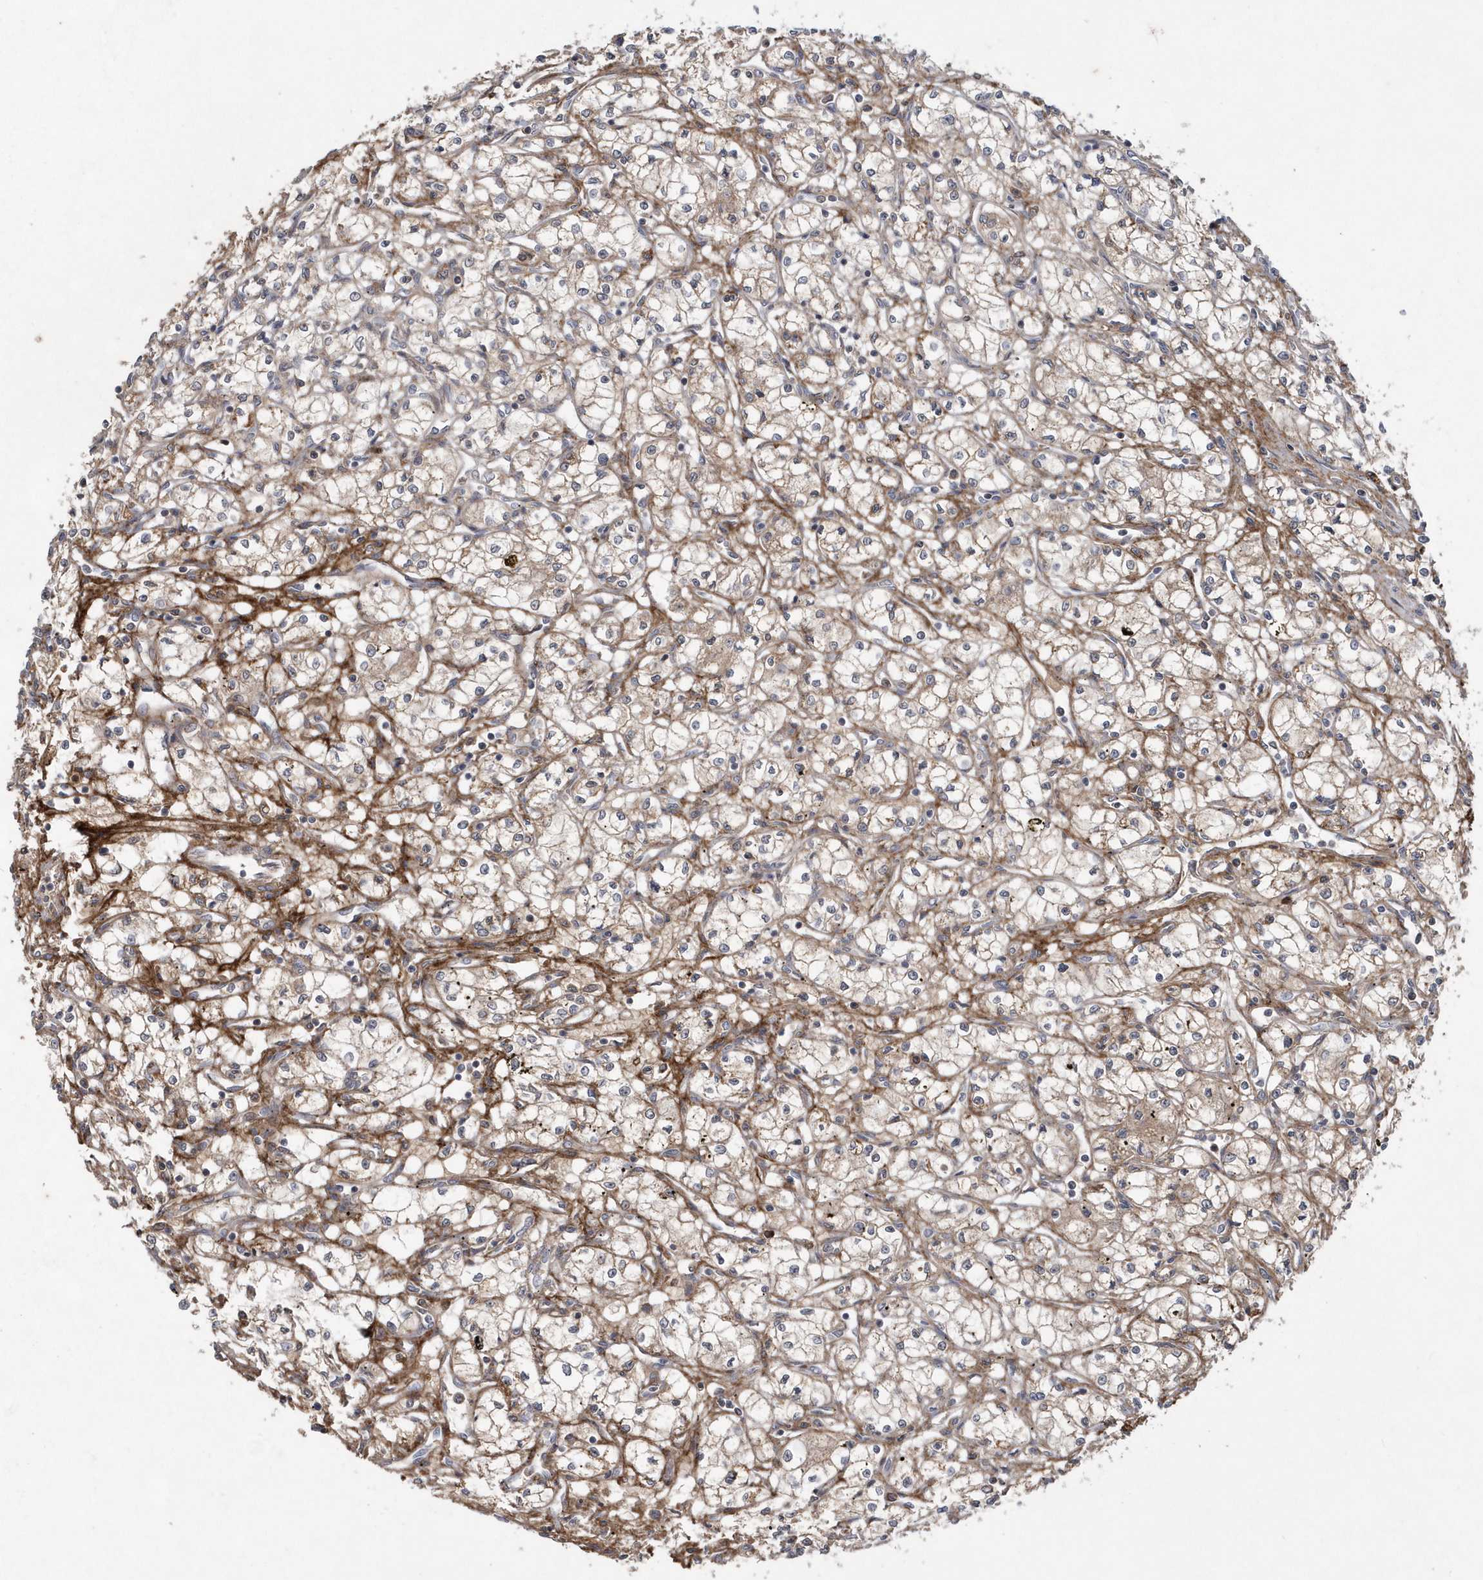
{"staining": {"intensity": "weak", "quantity": ">75%", "location": "cytoplasmic/membranous"}, "tissue": "renal cancer", "cell_type": "Tumor cells", "image_type": "cancer", "snomed": [{"axis": "morphology", "description": "Adenocarcinoma, NOS"}, {"axis": "topography", "description": "Kidney"}], "caption": "Immunohistochemistry micrograph of human adenocarcinoma (renal) stained for a protein (brown), which demonstrates low levels of weak cytoplasmic/membranous positivity in about >75% of tumor cells.", "gene": "HMGCS1", "patient": {"sex": "male", "age": 59}}